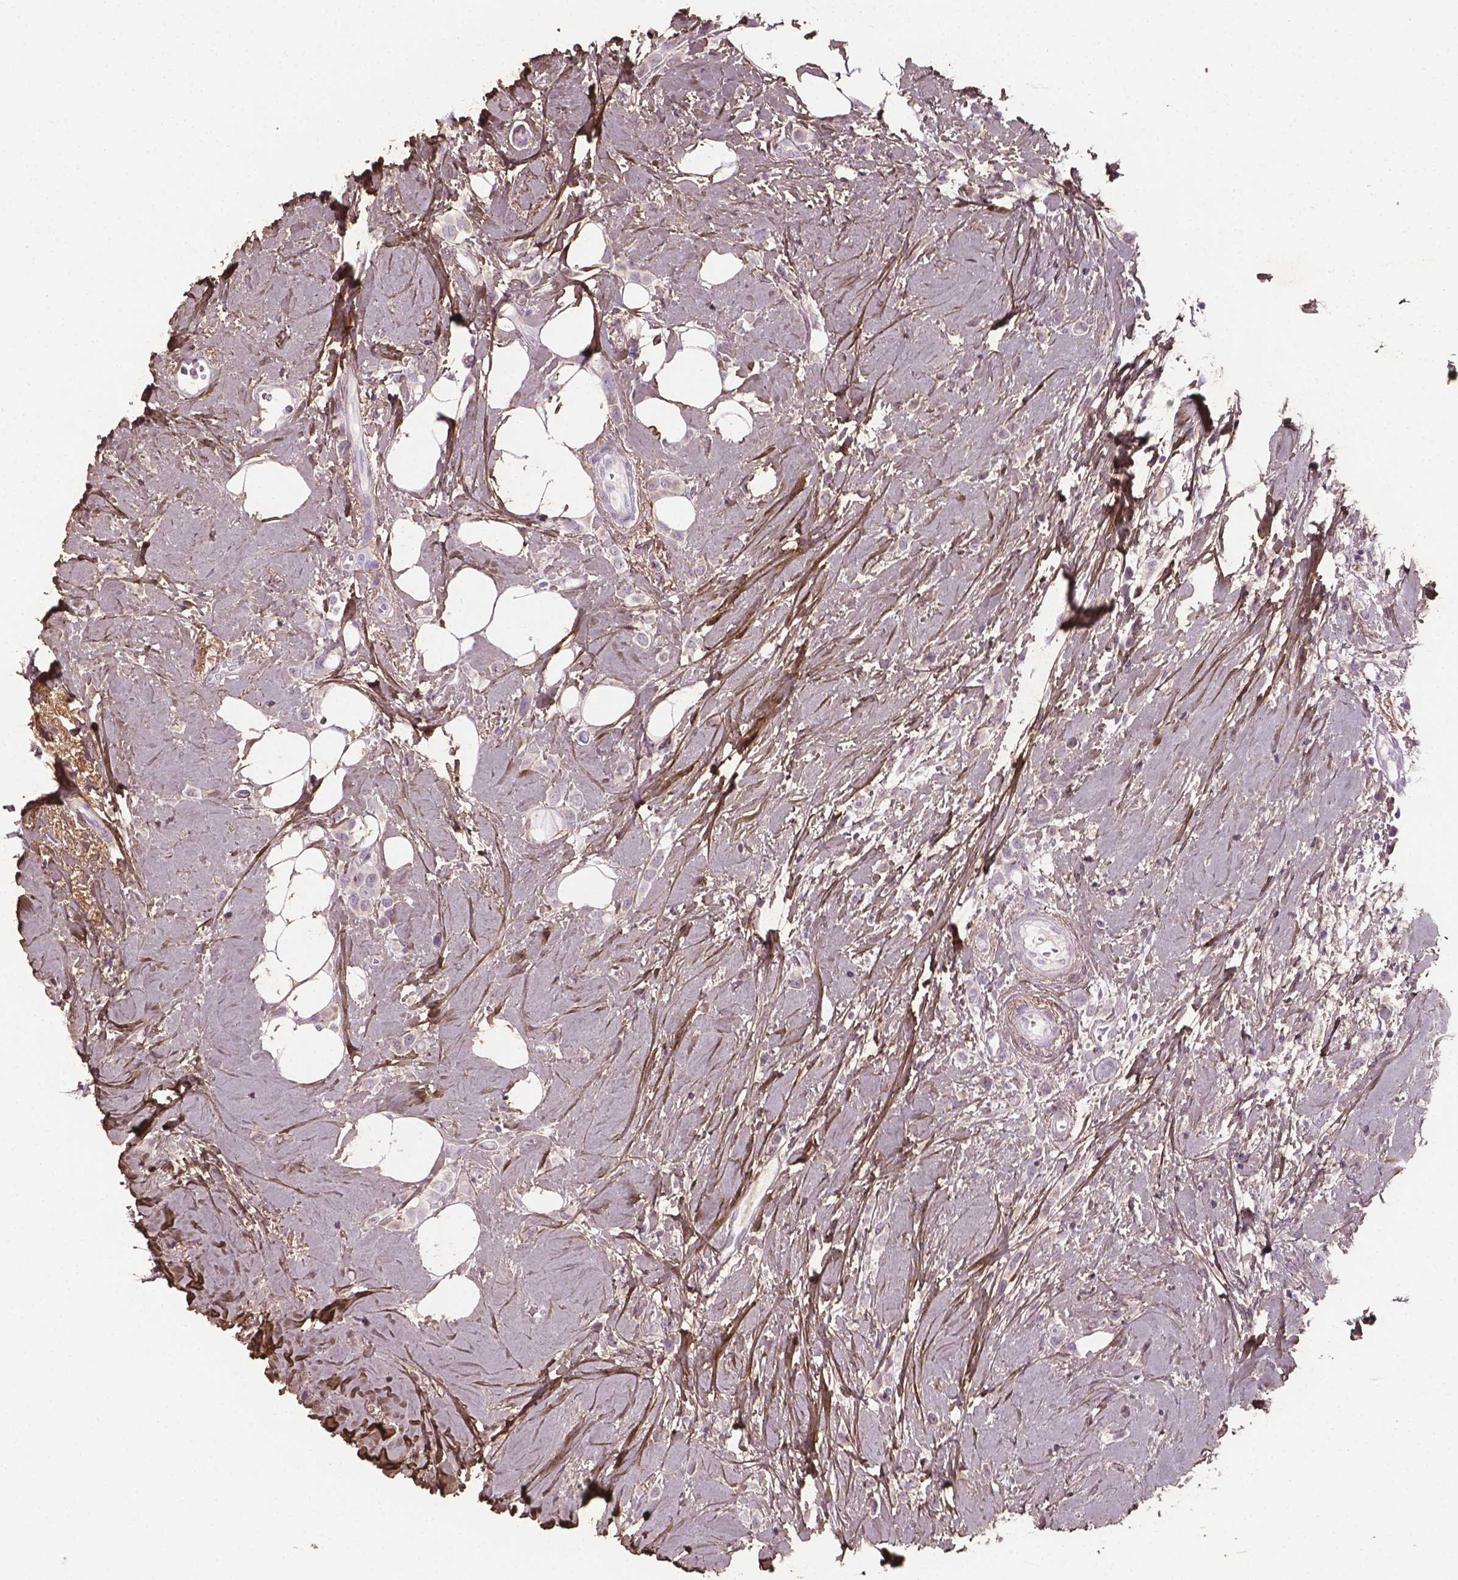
{"staining": {"intensity": "negative", "quantity": "none", "location": "none"}, "tissue": "breast cancer", "cell_type": "Tumor cells", "image_type": "cancer", "snomed": [{"axis": "morphology", "description": "Lobular carcinoma"}, {"axis": "topography", "description": "Breast"}], "caption": "This is an immunohistochemistry (IHC) histopathology image of breast cancer. There is no positivity in tumor cells.", "gene": "DLG2", "patient": {"sex": "female", "age": 66}}